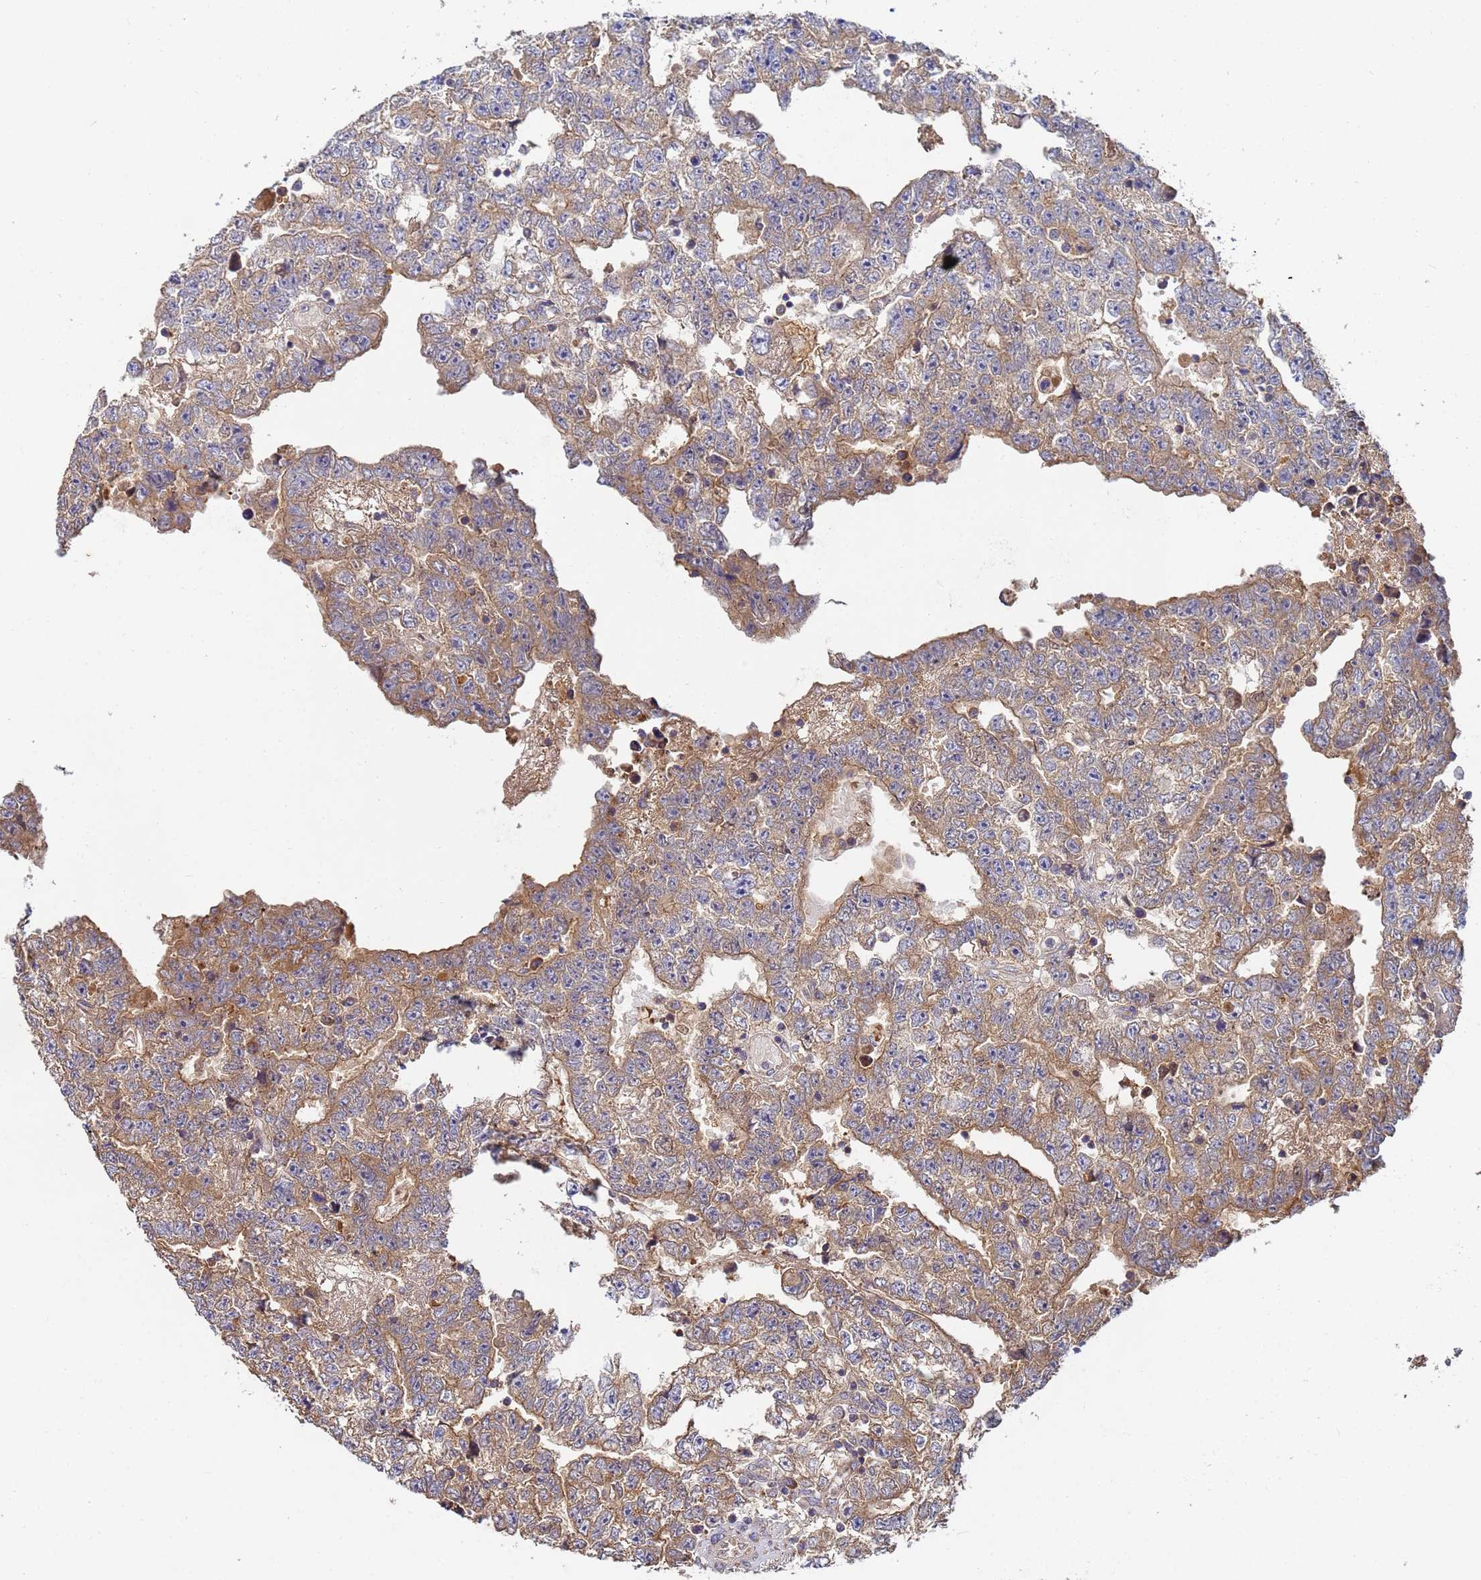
{"staining": {"intensity": "moderate", "quantity": "25%-75%", "location": "cytoplasmic/membranous"}, "tissue": "testis cancer", "cell_type": "Tumor cells", "image_type": "cancer", "snomed": [{"axis": "morphology", "description": "Carcinoma, Embryonal, NOS"}, {"axis": "topography", "description": "Testis"}], "caption": "DAB (3,3'-diaminobenzidine) immunohistochemical staining of testis cancer demonstrates moderate cytoplasmic/membranous protein expression in about 25%-75% of tumor cells.", "gene": "C5orf34", "patient": {"sex": "male", "age": 25}}